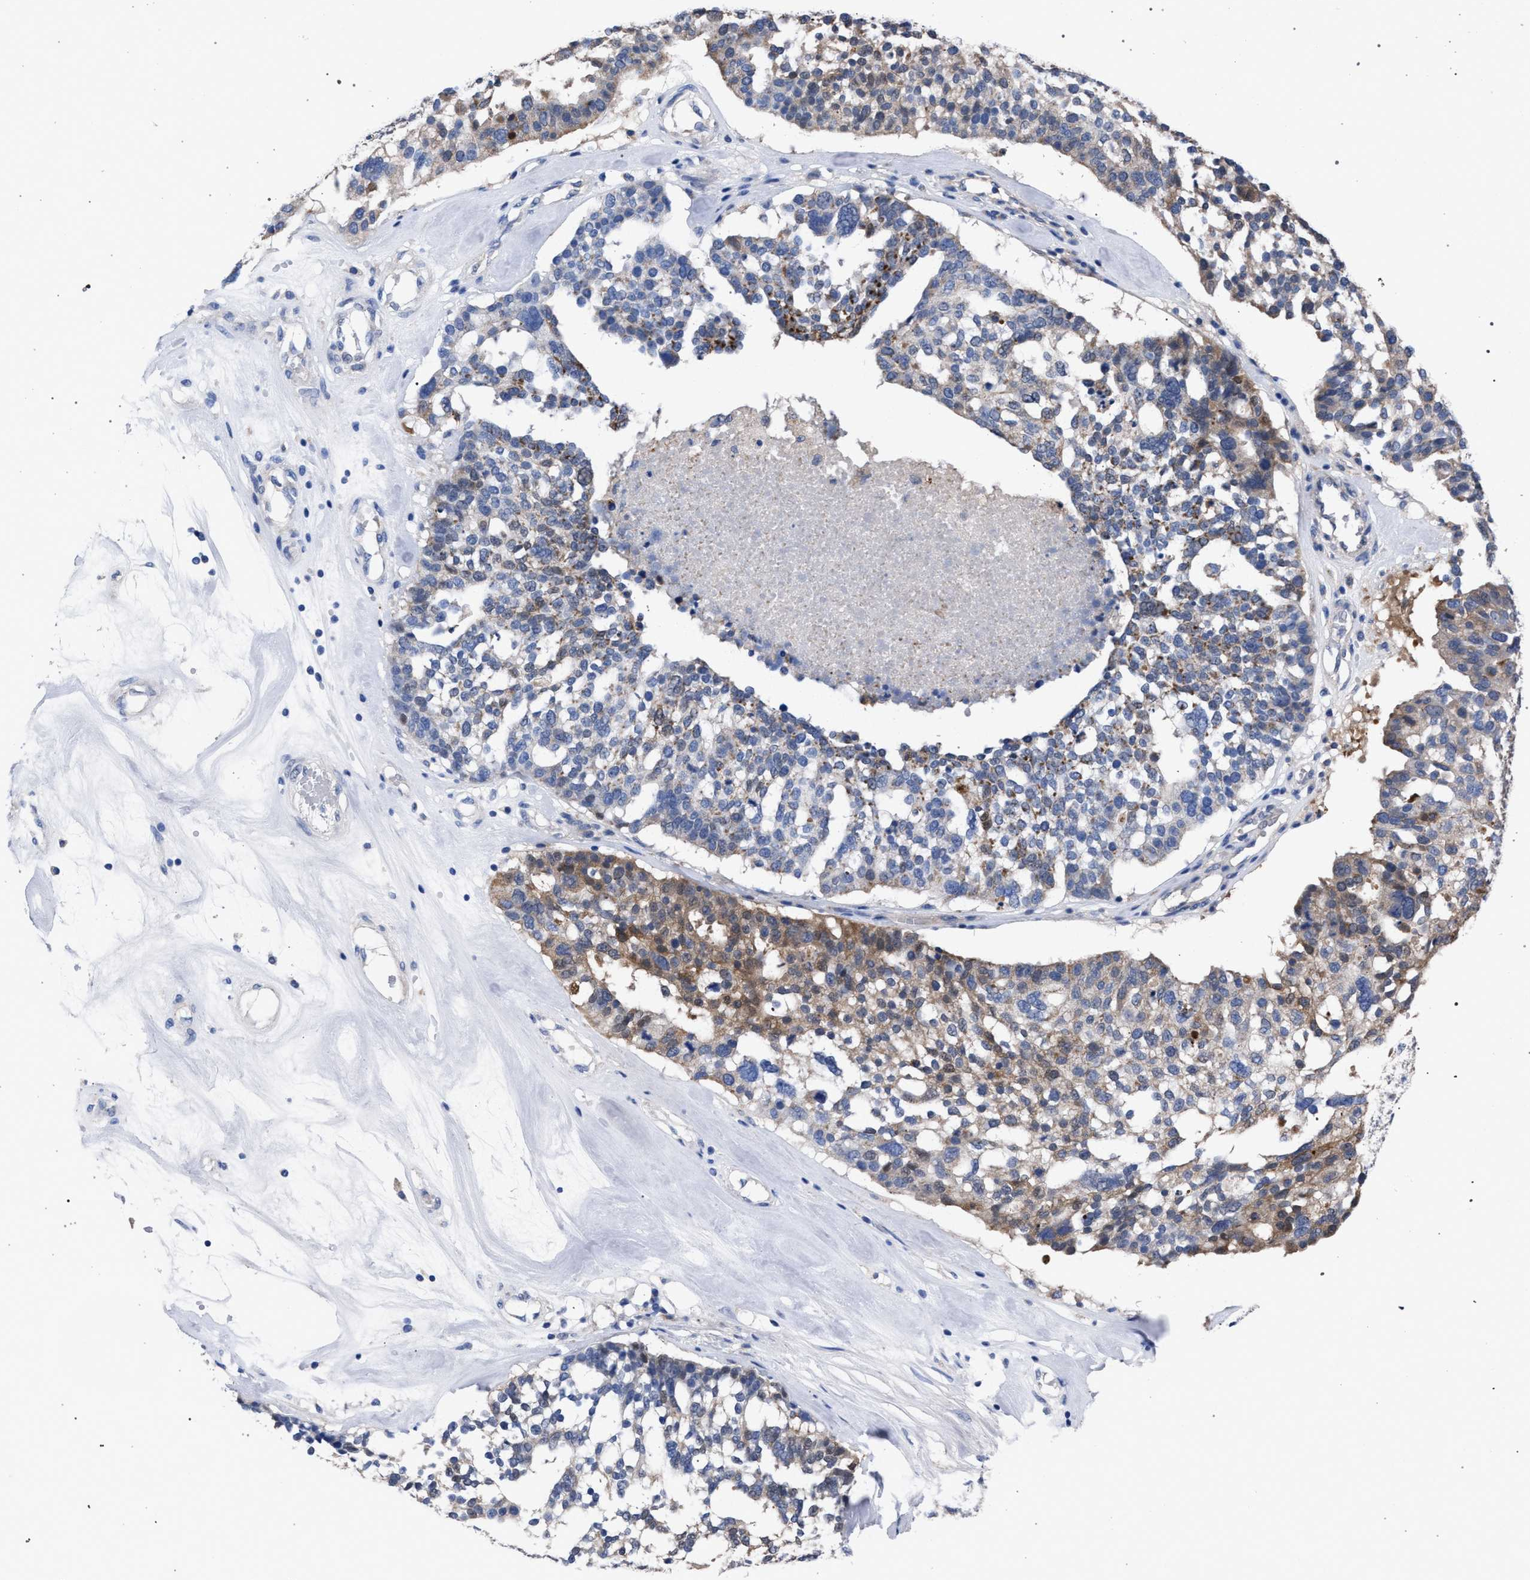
{"staining": {"intensity": "moderate", "quantity": "<25%", "location": "cytoplasmic/membranous"}, "tissue": "ovarian cancer", "cell_type": "Tumor cells", "image_type": "cancer", "snomed": [{"axis": "morphology", "description": "Cystadenocarcinoma, serous, NOS"}, {"axis": "topography", "description": "Ovary"}], "caption": "High-power microscopy captured an immunohistochemistry (IHC) micrograph of ovarian cancer, revealing moderate cytoplasmic/membranous expression in approximately <25% of tumor cells.", "gene": "GMPR", "patient": {"sex": "female", "age": 59}}